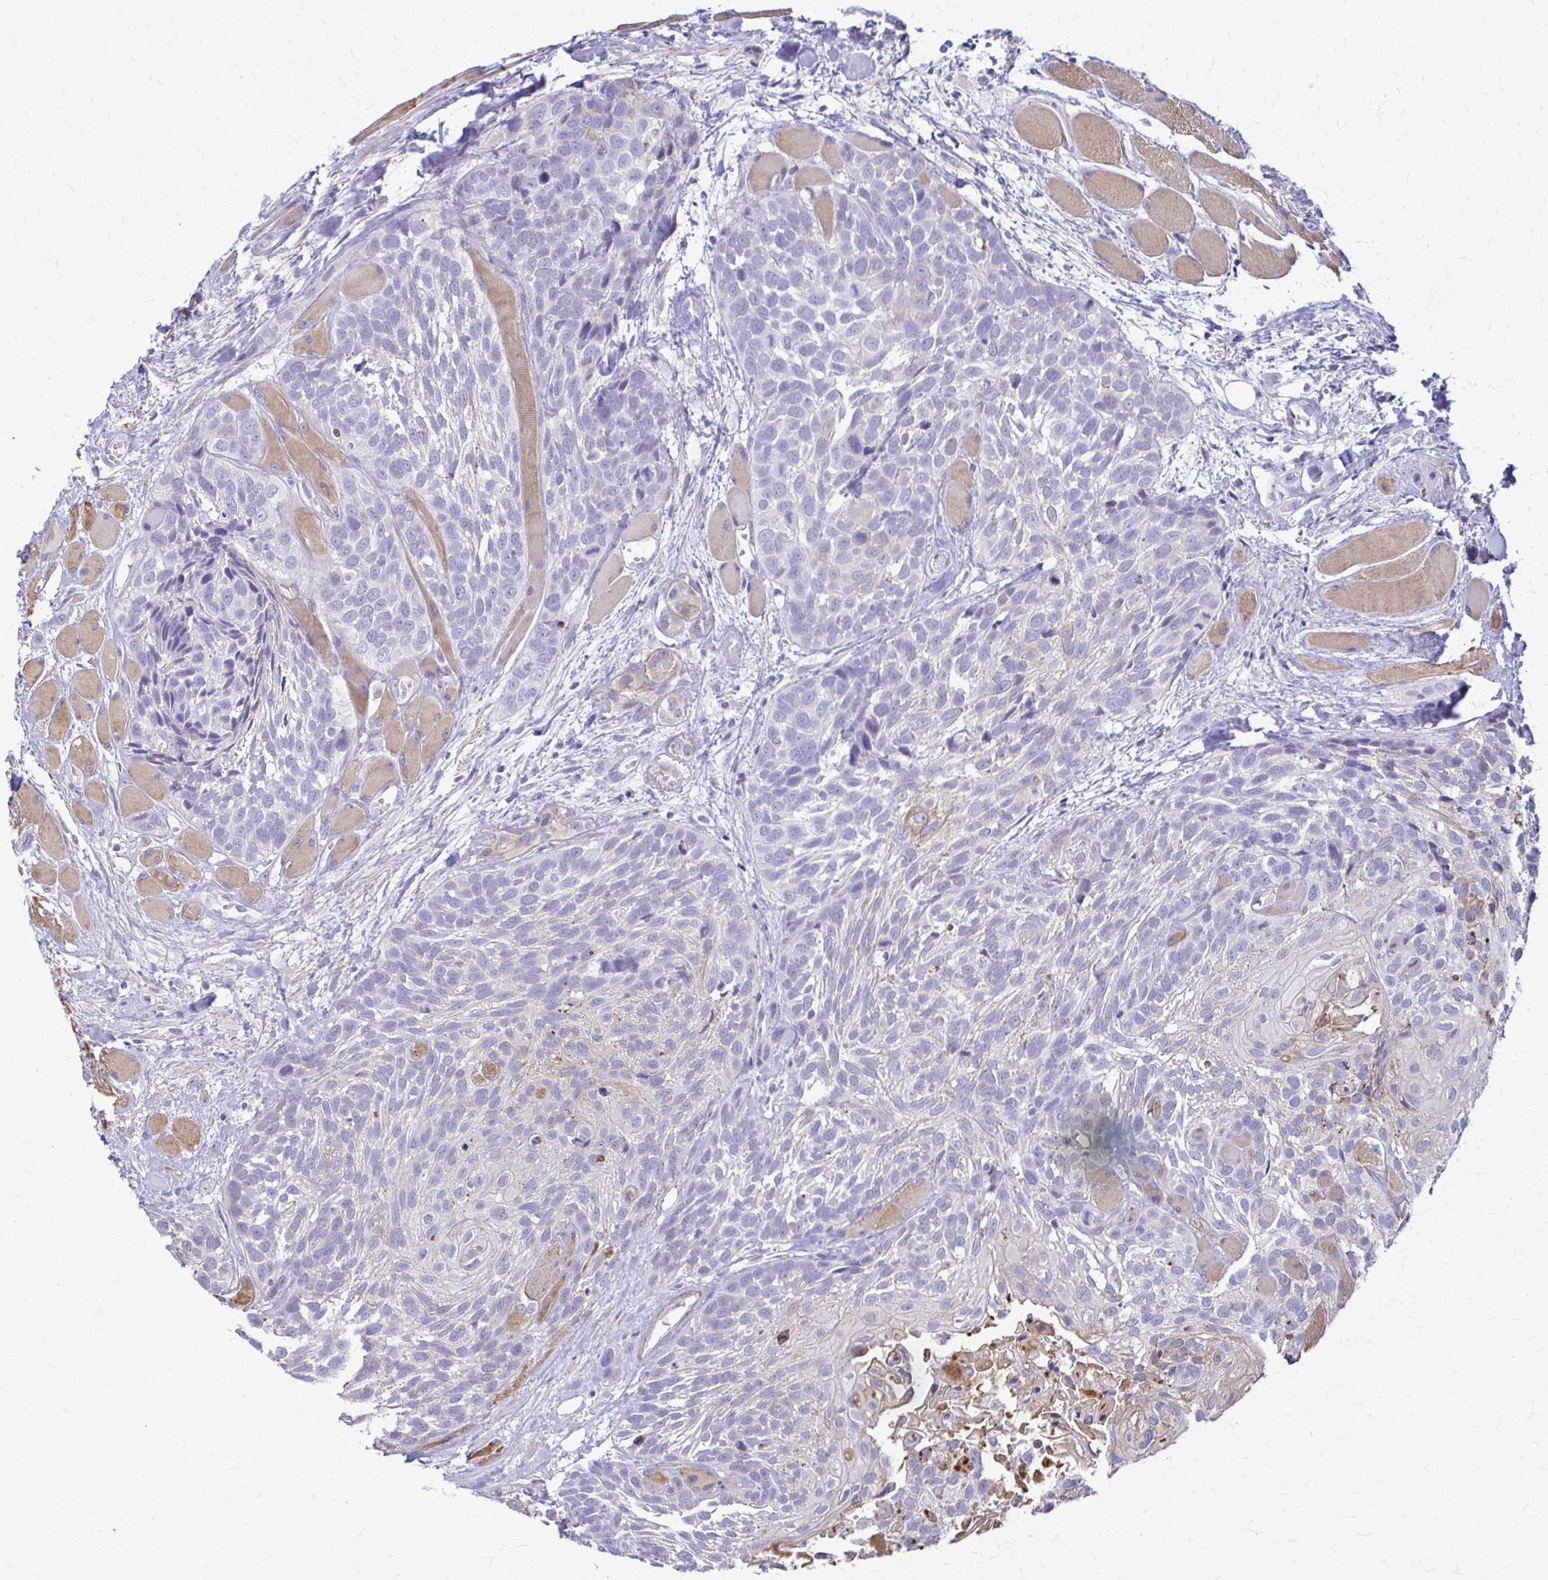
{"staining": {"intensity": "weak", "quantity": "<25%", "location": "cytoplasmic/membranous"}, "tissue": "head and neck cancer", "cell_type": "Tumor cells", "image_type": "cancer", "snomed": [{"axis": "morphology", "description": "Squamous cell carcinoma, NOS"}, {"axis": "topography", "description": "Head-Neck"}], "caption": "Image shows no significant protein expression in tumor cells of squamous cell carcinoma (head and neck). (Brightfield microscopy of DAB immunohistochemistry at high magnification).", "gene": "DSP", "patient": {"sex": "female", "age": 50}}